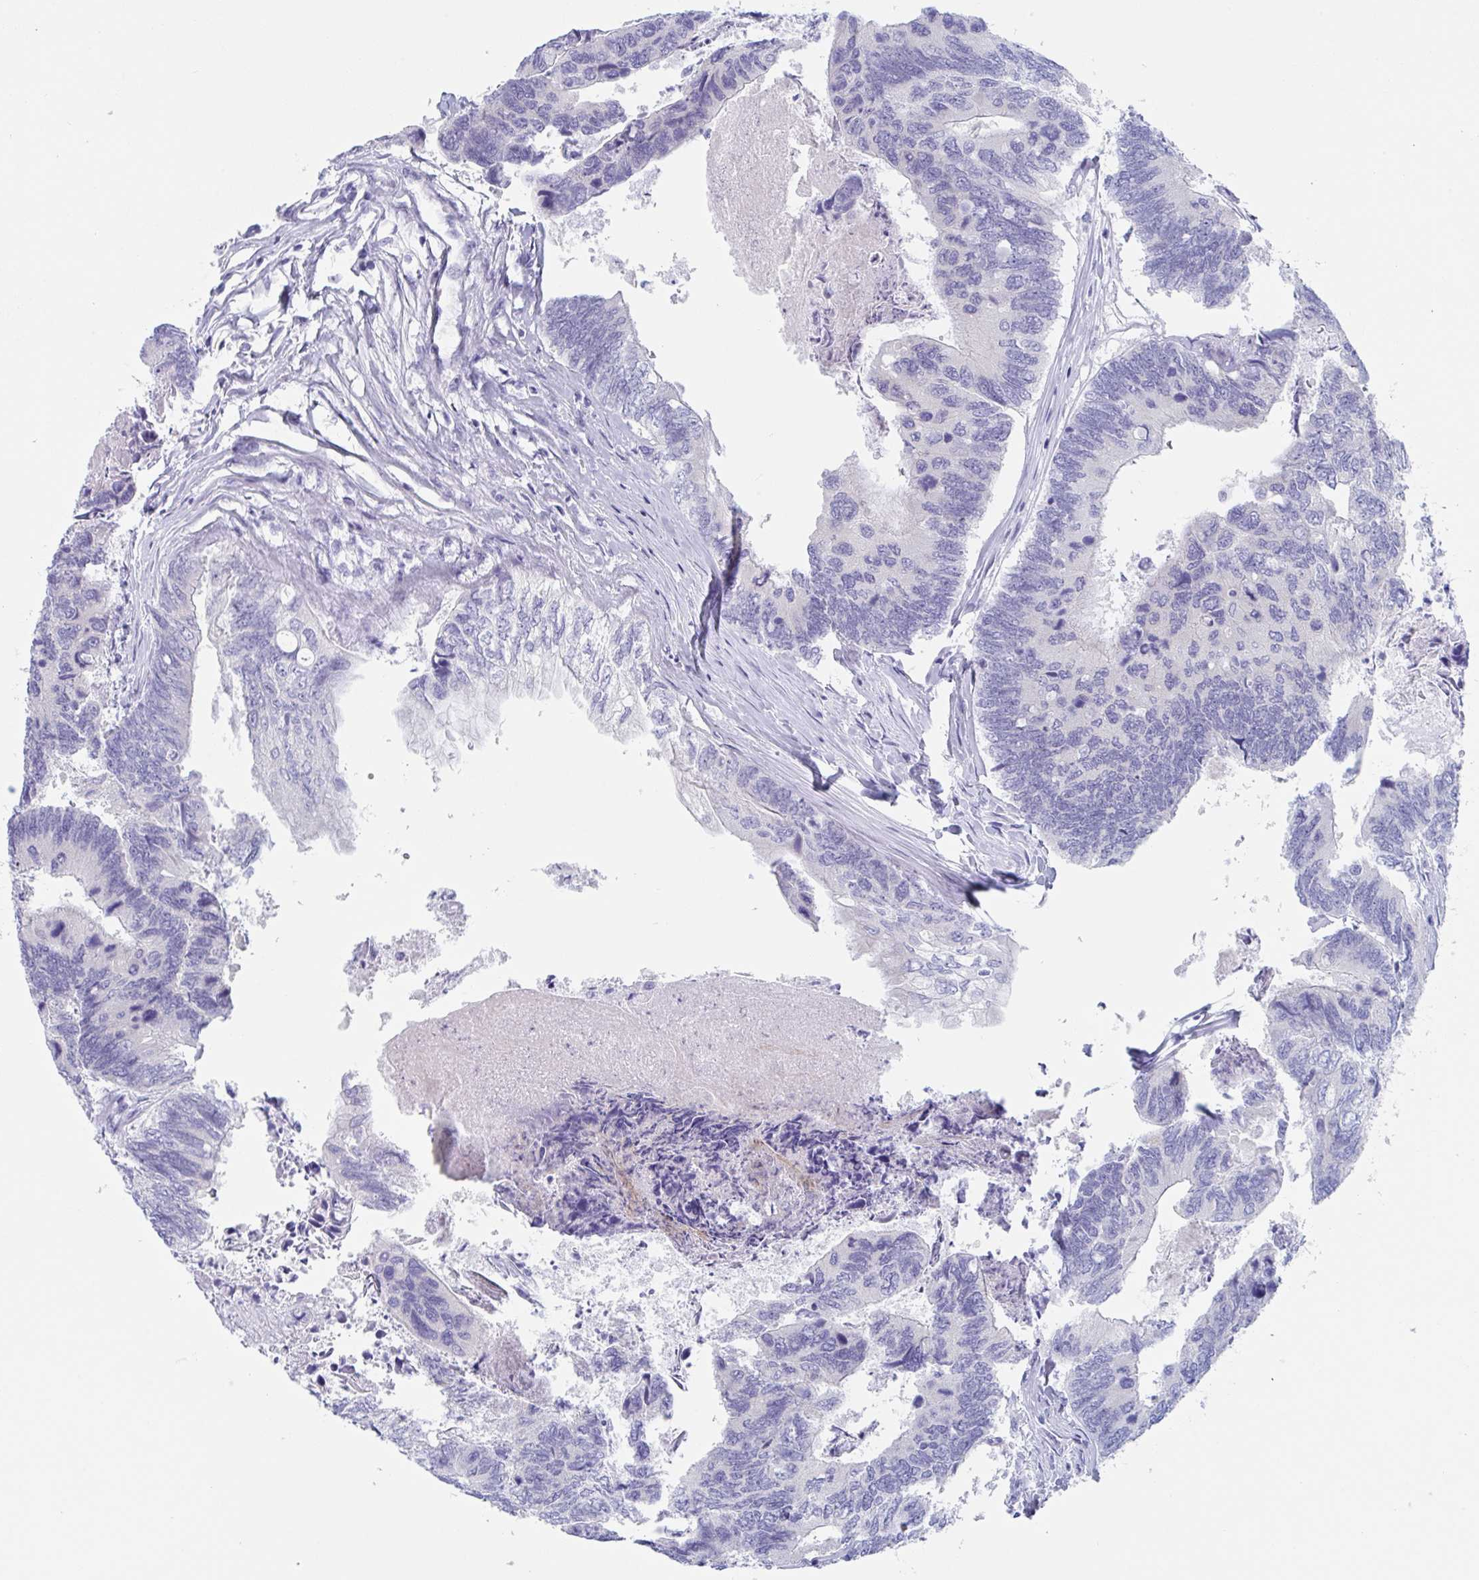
{"staining": {"intensity": "negative", "quantity": "none", "location": "none"}, "tissue": "colorectal cancer", "cell_type": "Tumor cells", "image_type": "cancer", "snomed": [{"axis": "morphology", "description": "Adenocarcinoma, NOS"}, {"axis": "topography", "description": "Colon"}], "caption": "Micrograph shows no significant protein positivity in tumor cells of colorectal adenocarcinoma.", "gene": "ZPBP", "patient": {"sex": "female", "age": 67}}